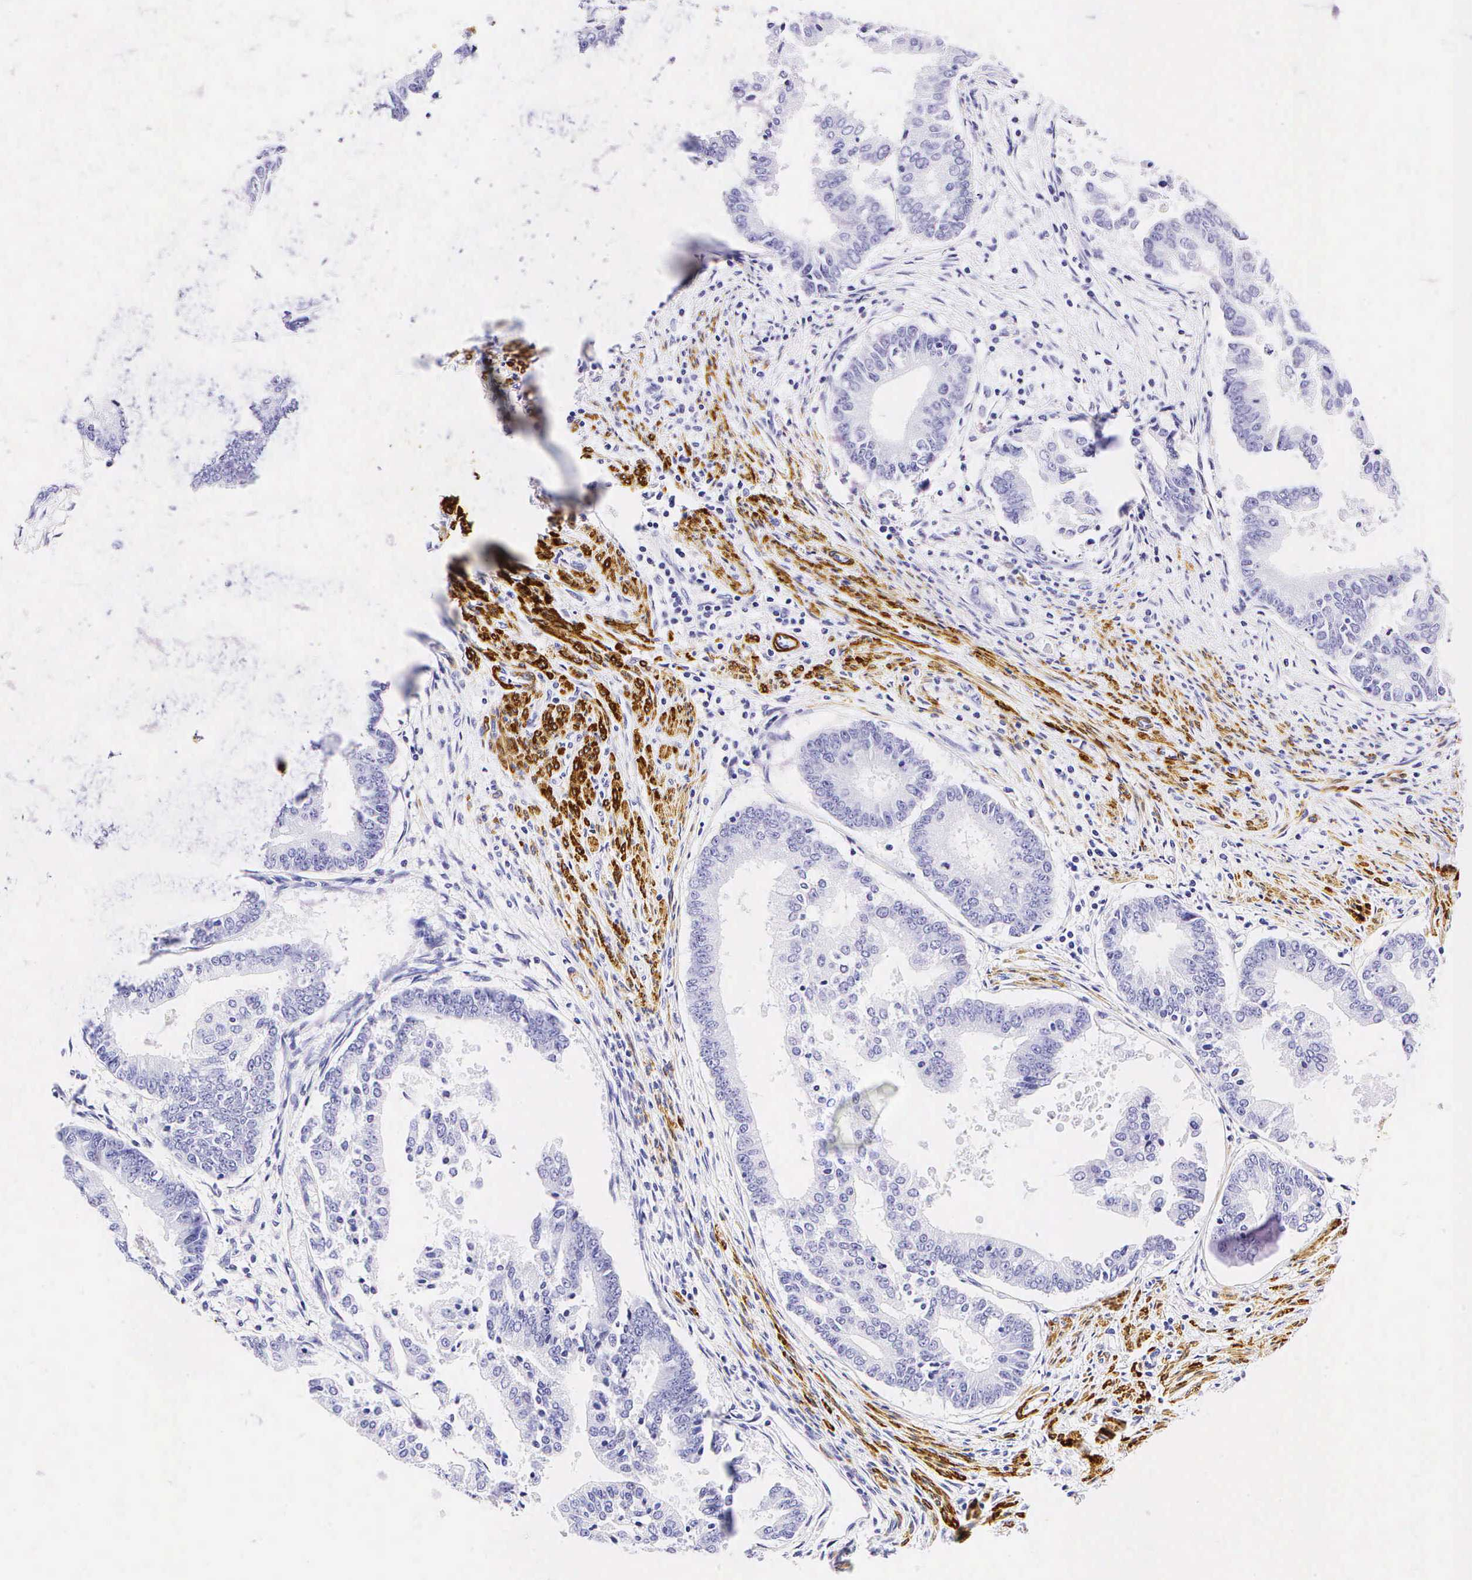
{"staining": {"intensity": "negative", "quantity": "none", "location": "none"}, "tissue": "endometrial cancer", "cell_type": "Tumor cells", "image_type": "cancer", "snomed": [{"axis": "morphology", "description": "Adenocarcinoma, NOS"}, {"axis": "topography", "description": "Endometrium"}], "caption": "Immunohistochemistry (IHC) photomicrograph of human endometrial adenocarcinoma stained for a protein (brown), which exhibits no expression in tumor cells.", "gene": "CALD1", "patient": {"sex": "female", "age": 63}}